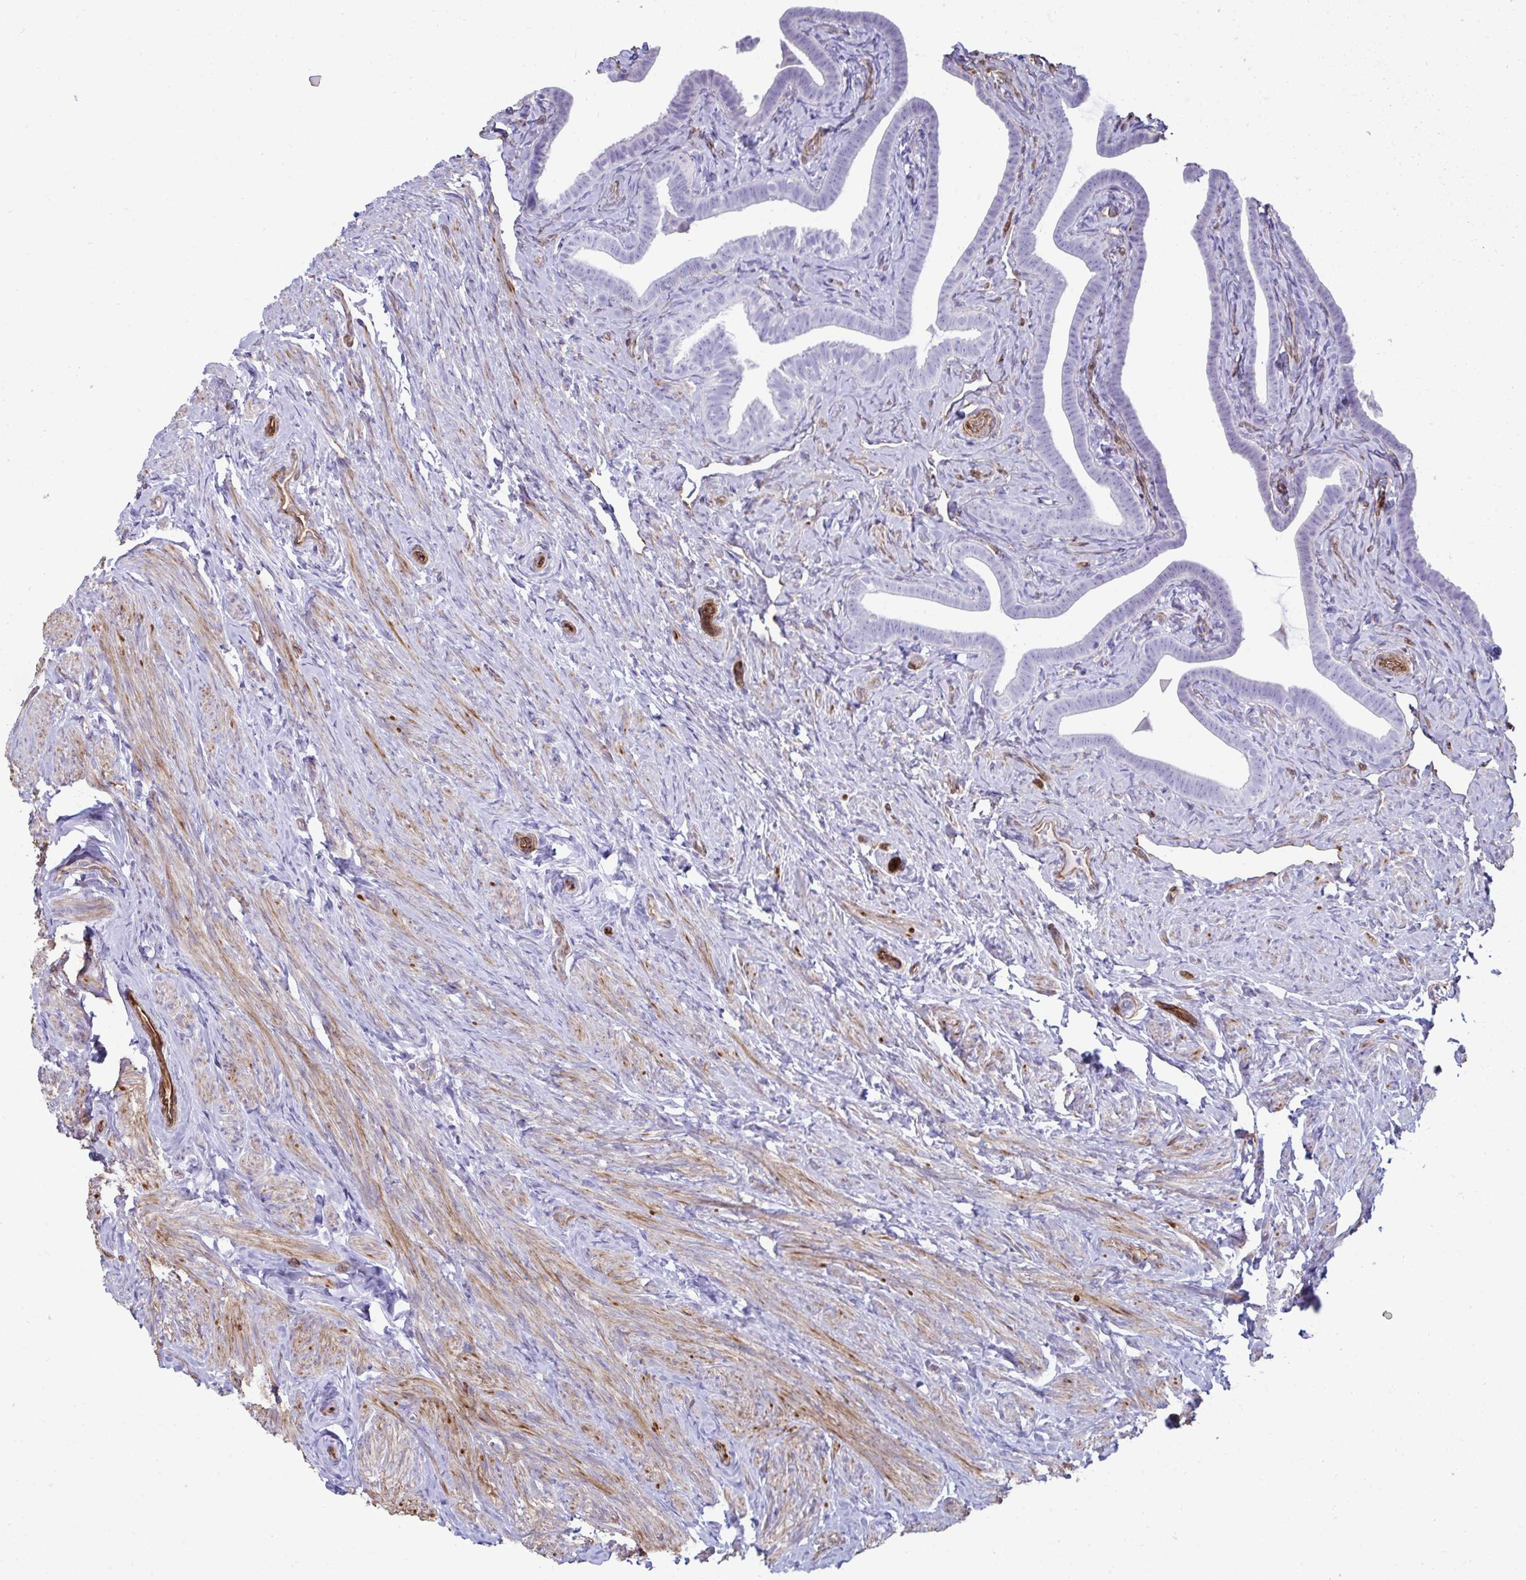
{"staining": {"intensity": "negative", "quantity": "none", "location": "none"}, "tissue": "fallopian tube", "cell_type": "Glandular cells", "image_type": "normal", "snomed": [{"axis": "morphology", "description": "Normal tissue, NOS"}, {"axis": "topography", "description": "Fallopian tube"}], "caption": "High magnification brightfield microscopy of unremarkable fallopian tube stained with DAB (3,3'-diaminobenzidine) (brown) and counterstained with hematoxylin (blue): glandular cells show no significant positivity.", "gene": "UBL3", "patient": {"sex": "female", "age": 69}}